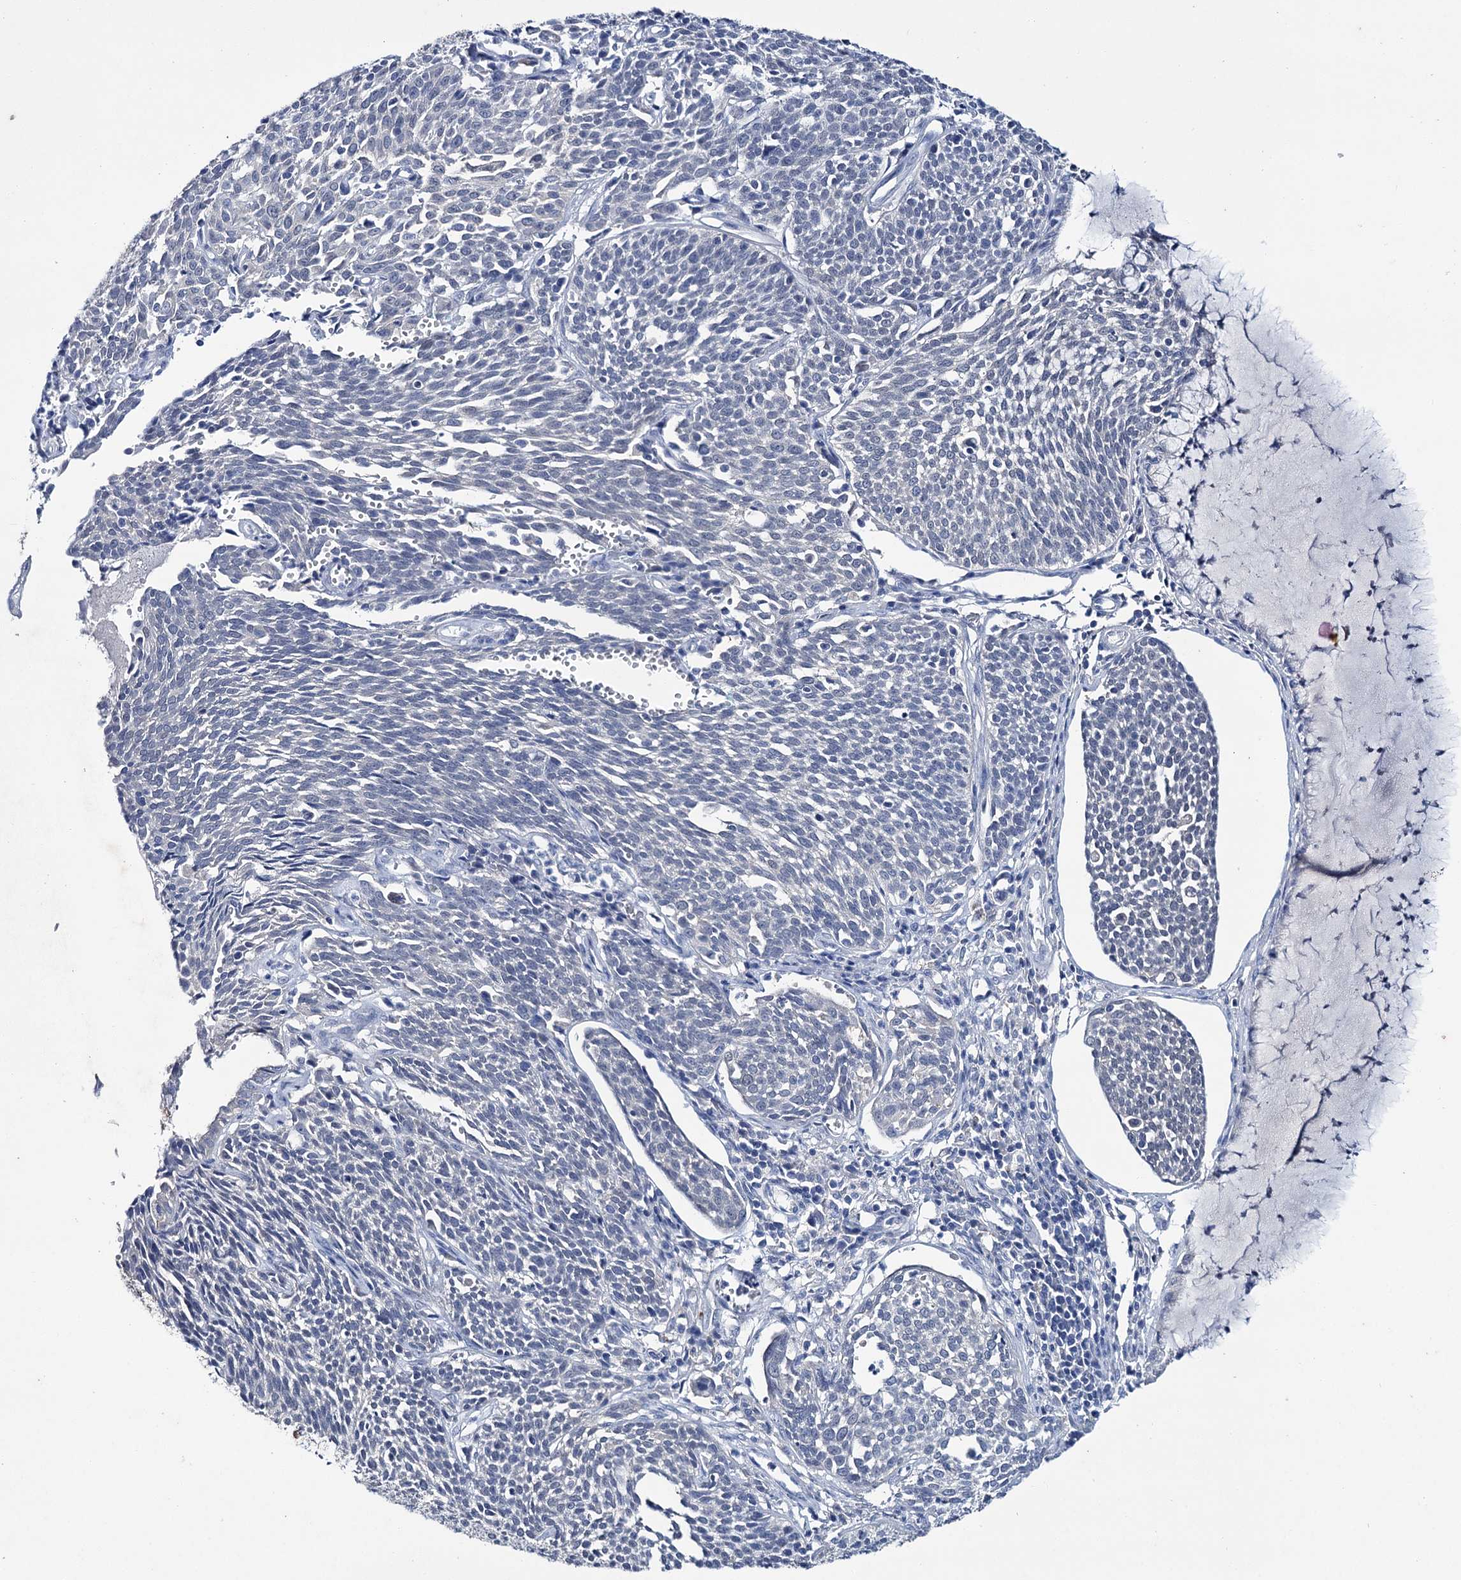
{"staining": {"intensity": "negative", "quantity": "none", "location": "none"}, "tissue": "cervical cancer", "cell_type": "Tumor cells", "image_type": "cancer", "snomed": [{"axis": "morphology", "description": "Squamous cell carcinoma, NOS"}, {"axis": "topography", "description": "Cervix"}], "caption": "Photomicrograph shows no significant protein positivity in tumor cells of cervical cancer. (DAB IHC visualized using brightfield microscopy, high magnification).", "gene": "LYZL4", "patient": {"sex": "female", "age": 34}}